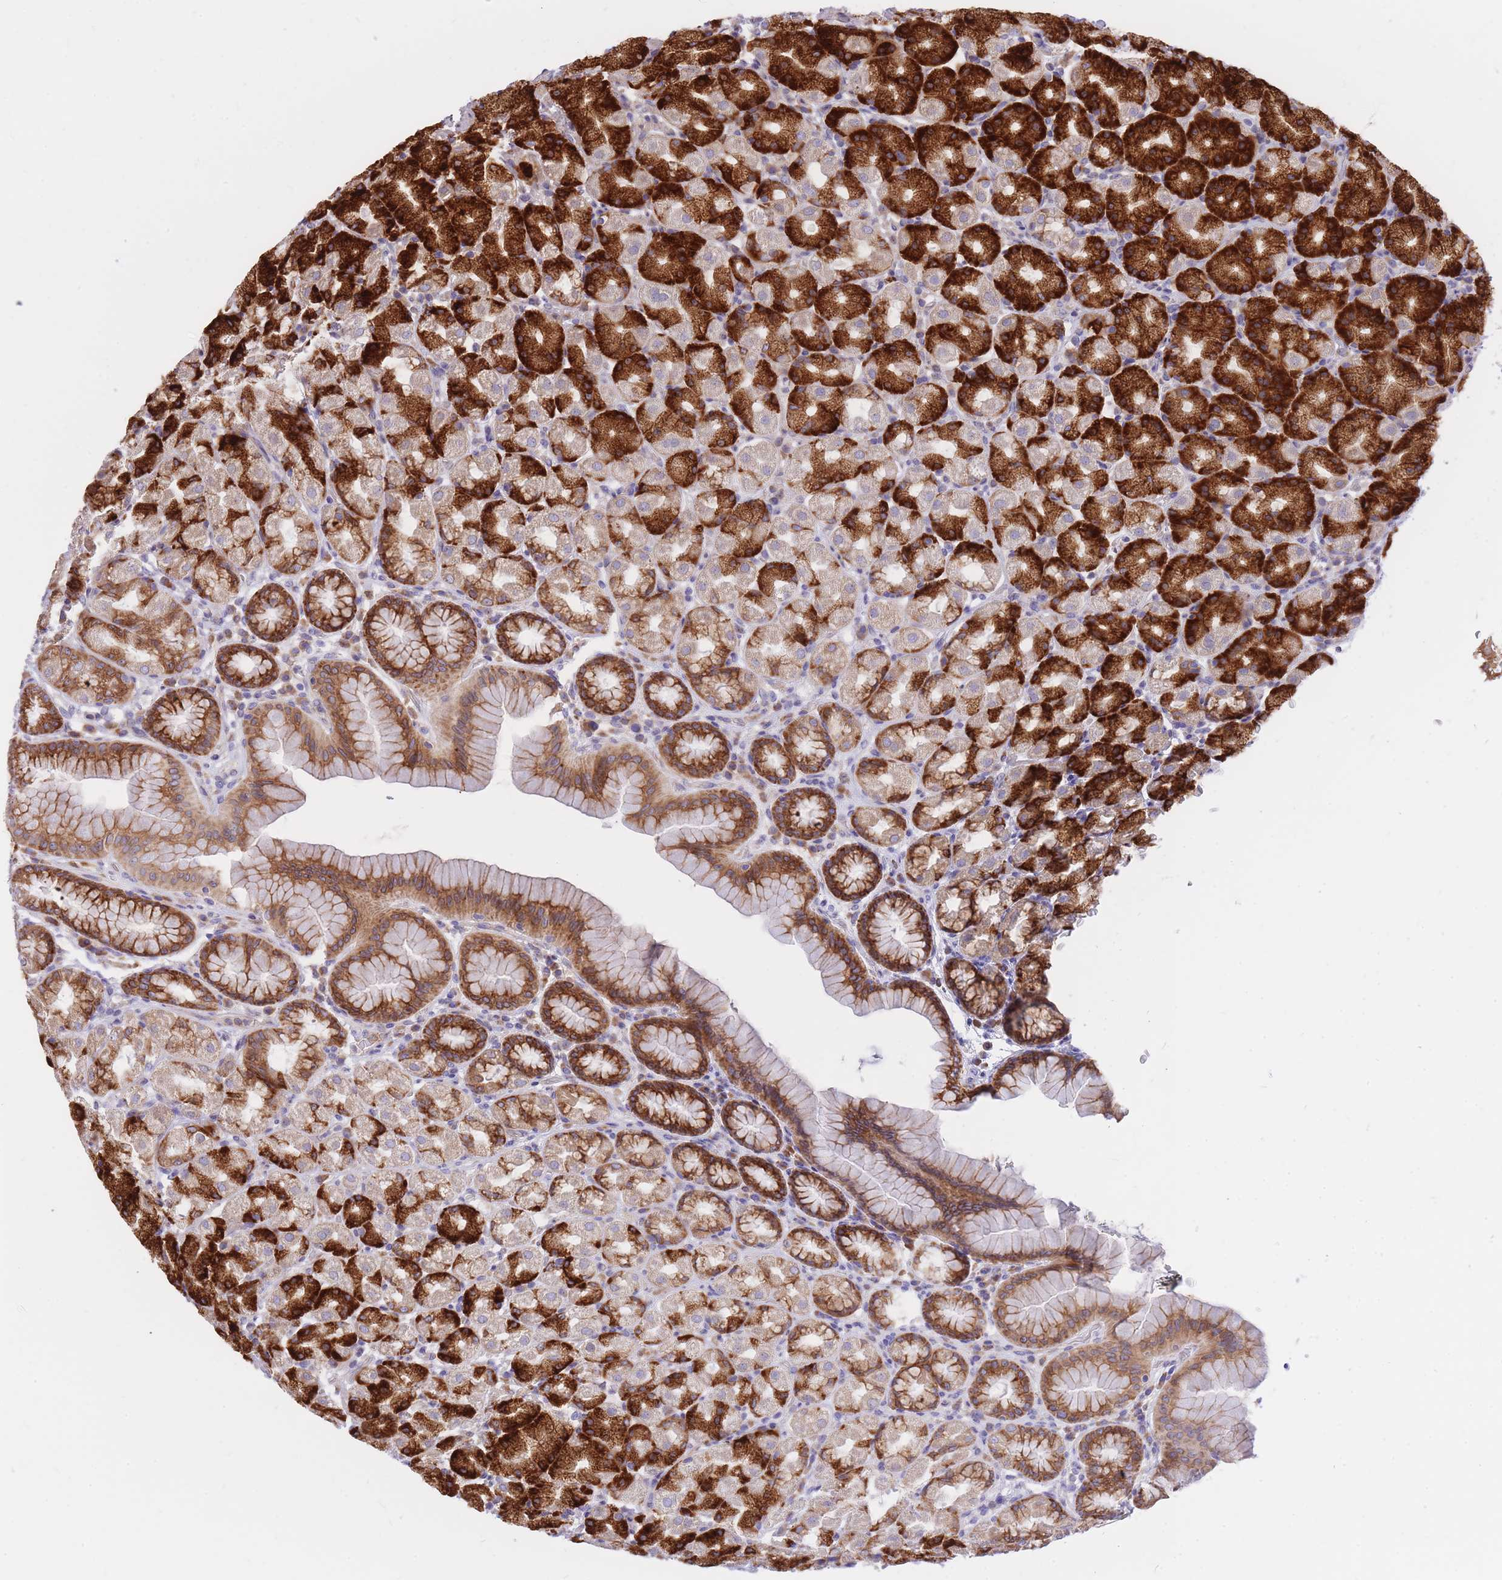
{"staining": {"intensity": "strong", "quantity": "25%-75%", "location": "cytoplasmic/membranous"}, "tissue": "stomach", "cell_type": "Glandular cells", "image_type": "normal", "snomed": [{"axis": "morphology", "description": "Normal tissue, NOS"}, {"axis": "topography", "description": "Stomach, upper"}, {"axis": "topography", "description": "Stomach"}], "caption": "Human stomach stained with a brown dye reveals strong cytoplasmic/membranous positive positivity in approximately 25%-75% of glandular cells.", "gene": "GBP7", "patient": {"sex": "male", "age": 68}}